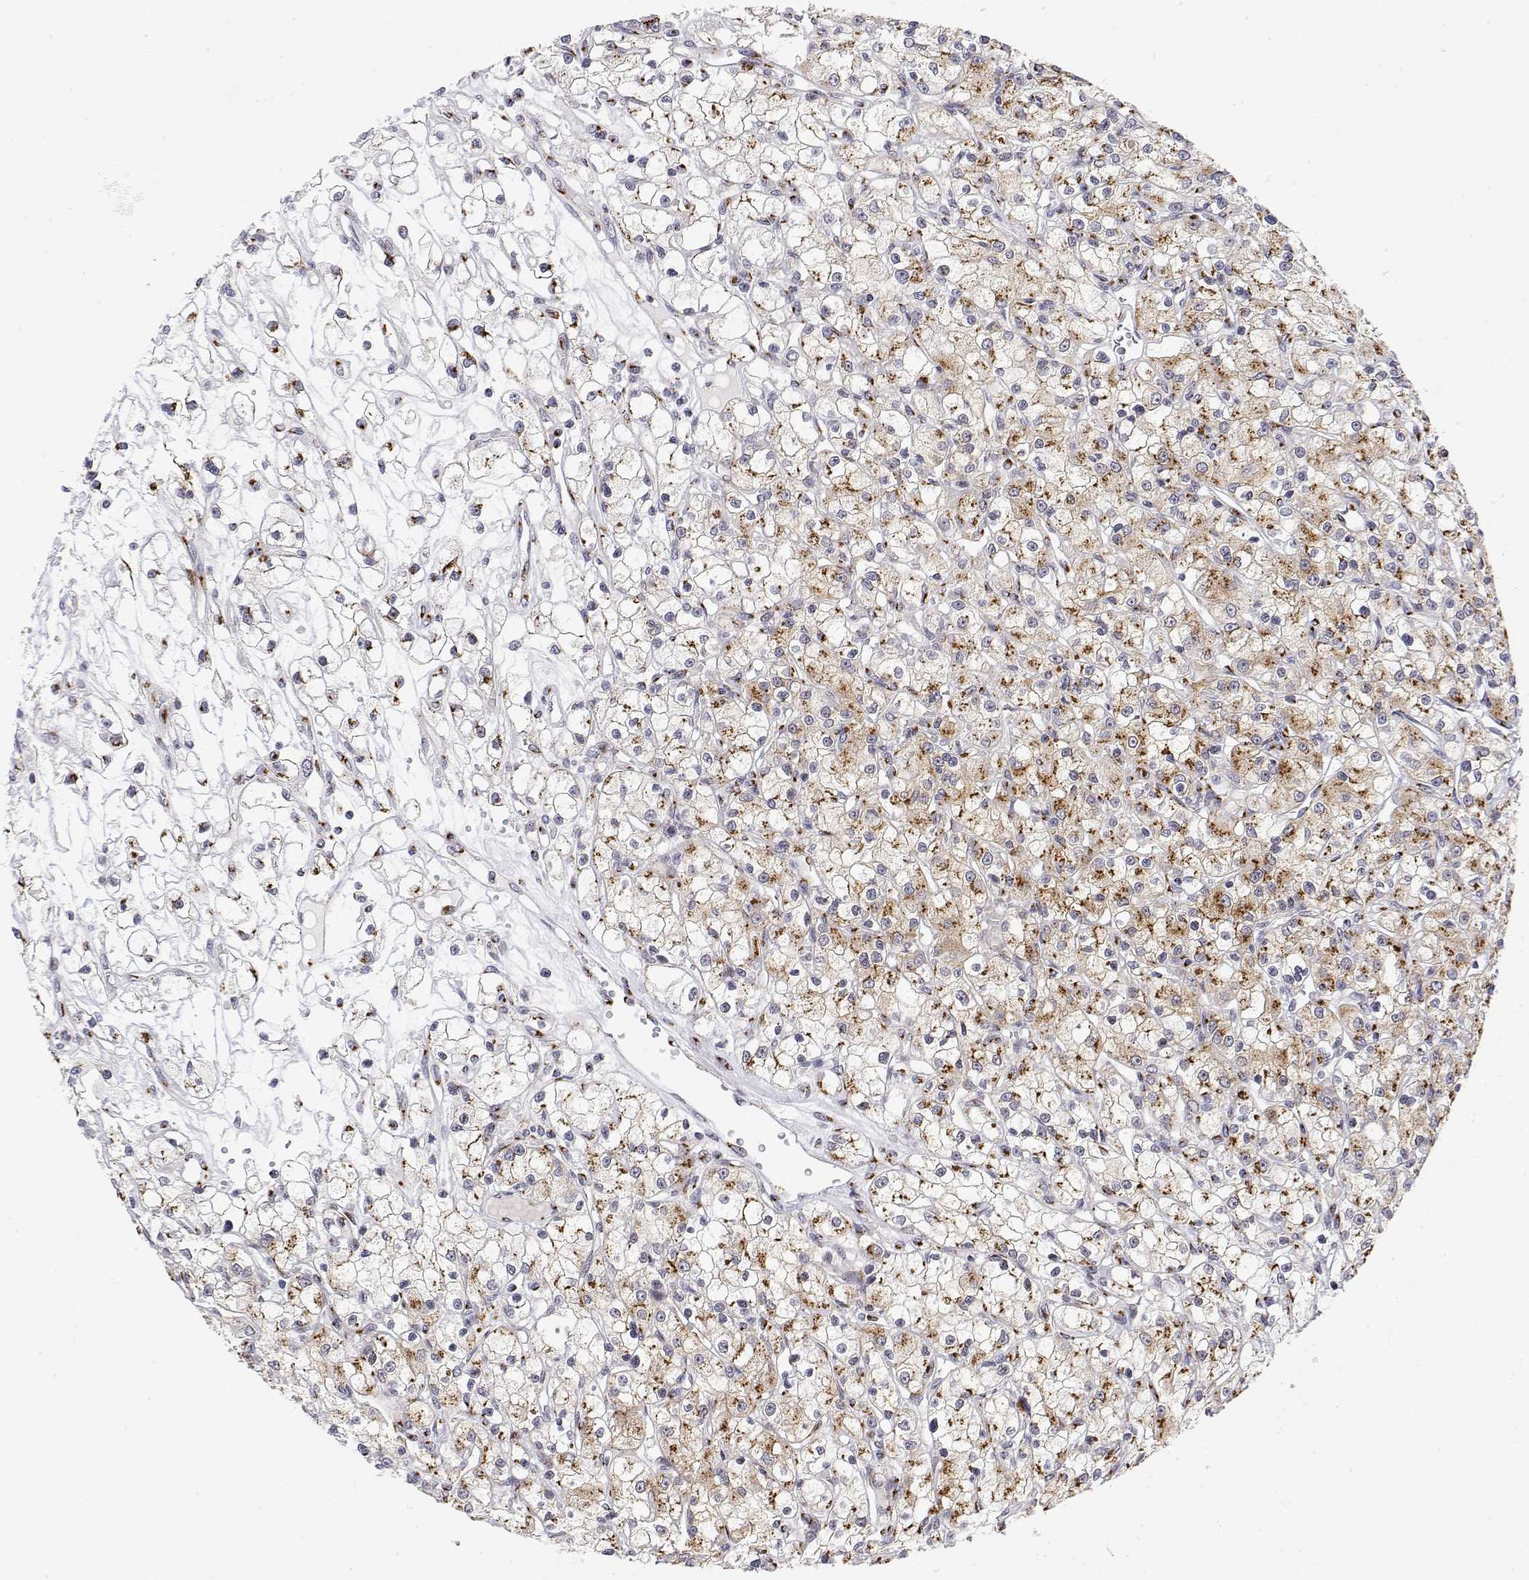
{"staining": {"intensity": "moderate", "quantity": ">75%", "location": "cytoplasmic/membranous"}, "tissue": "renal cancer", "cell_type": "Tumor cells", "image_type": "cancer", "snomed": [{"axis": "morphology", "description": "Adenocarcinoma, NOS"}, {"axis": "topography", "description": "Kidney"}], "caption": "Protein staining of renal cancer (adenocarcinoma) tissue exhibits moderate cytoplasmic/membranous expression in about >75% of tumor cells.", "gene": "YIPF3", "patient": {"sex": "female", "age": 59}}